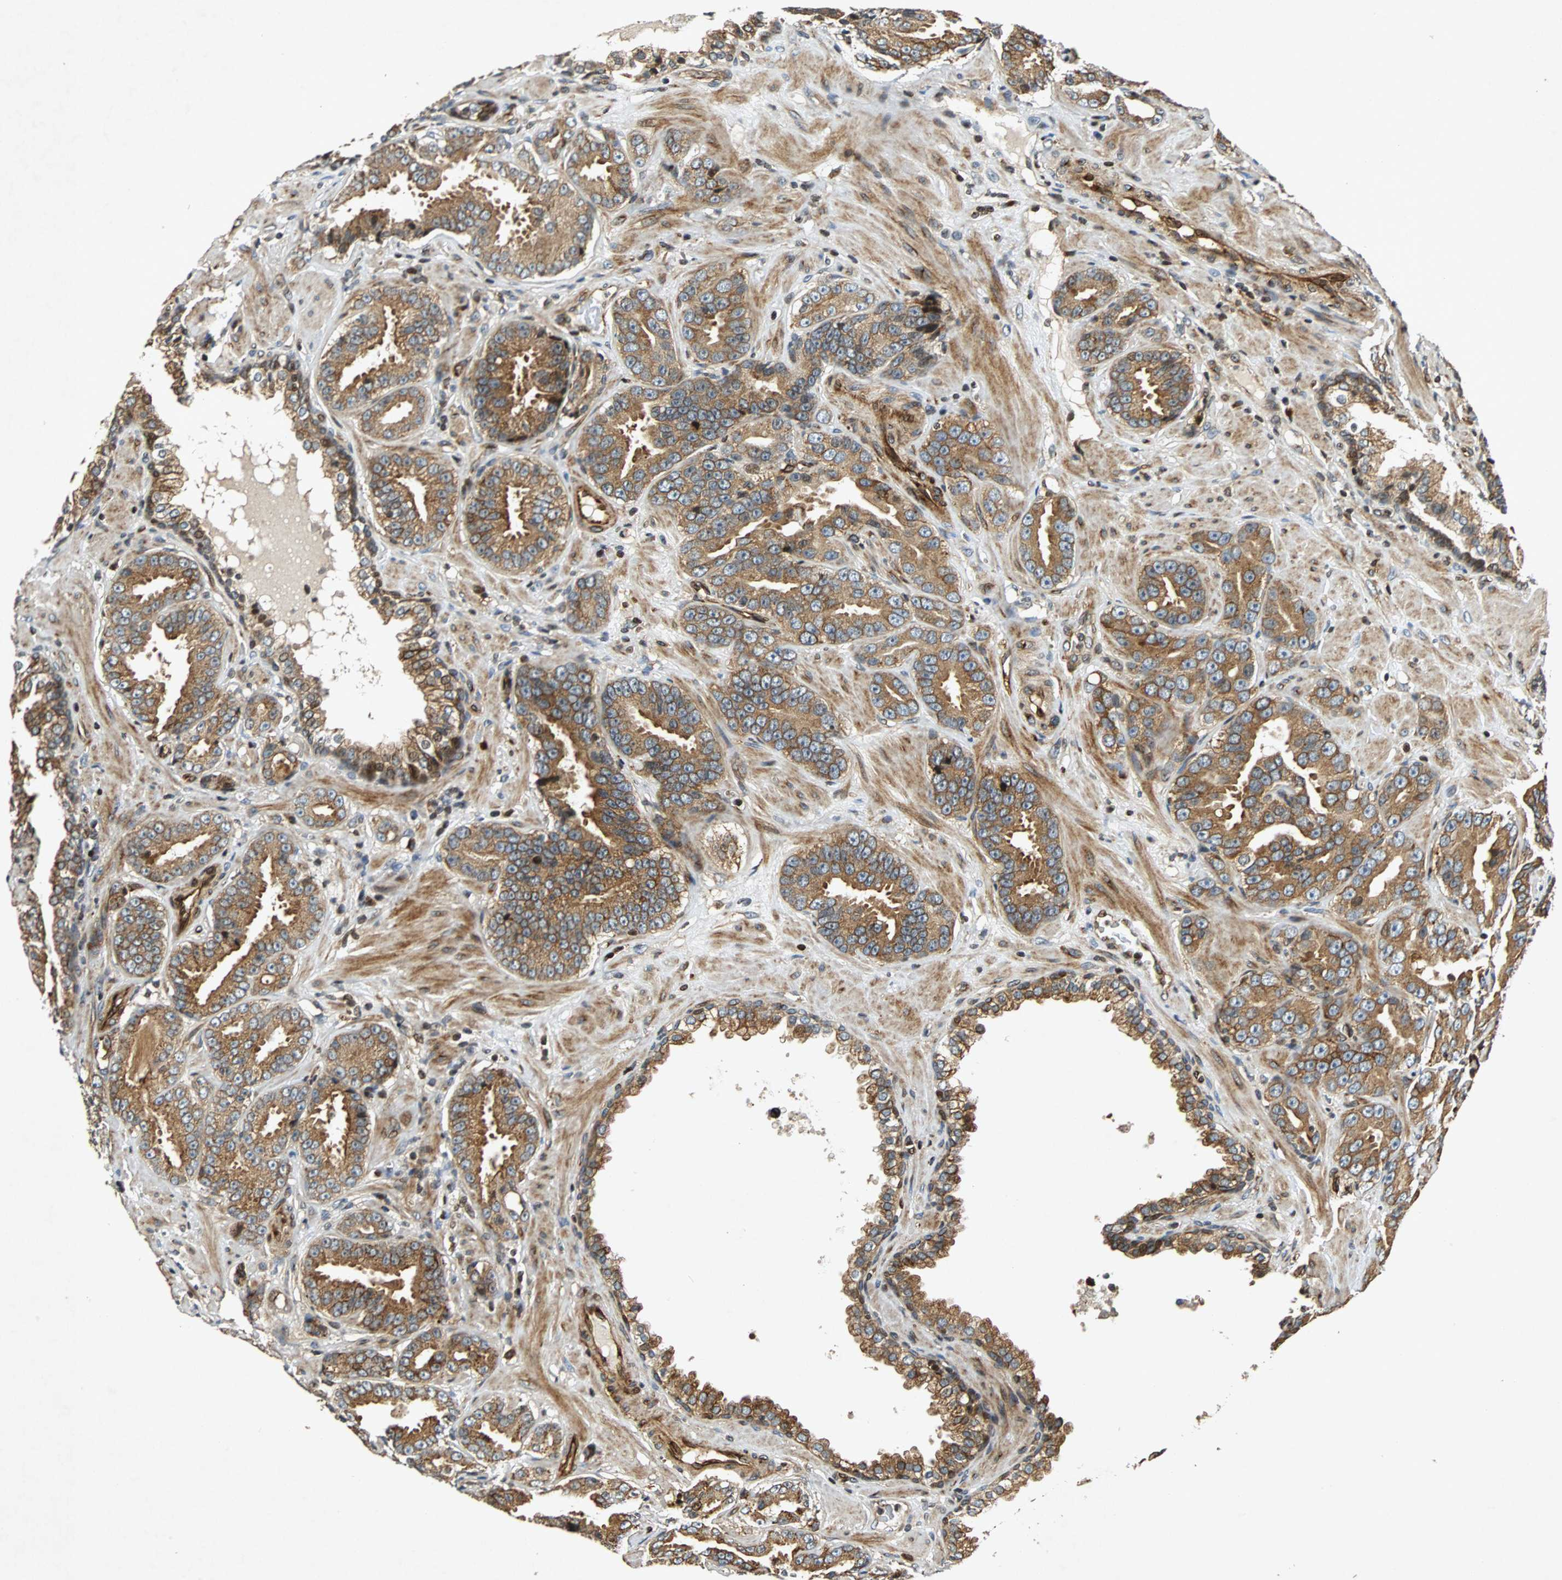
{"staining": {"intensity": "moderate", "quantity": ">75%", "location": "cytoplasmic/membranous"}, "tissue": "prostate cancer", "cell_type": "Tumor cells", "image_type": "cancer", "snomed": [{"axis": "morphology", "description": "Adenocarcinoma, Low grade"}, {"axis": "topography", "description": "Prostate"}], "caption": "Protein expression analysis of human prostate cancer reveals moderate cytoplasmic/membranous expression in approximately >75% of tumor cells.", "gene": "TUBA4A", "patient": {"sex": "male", "age": 59}}